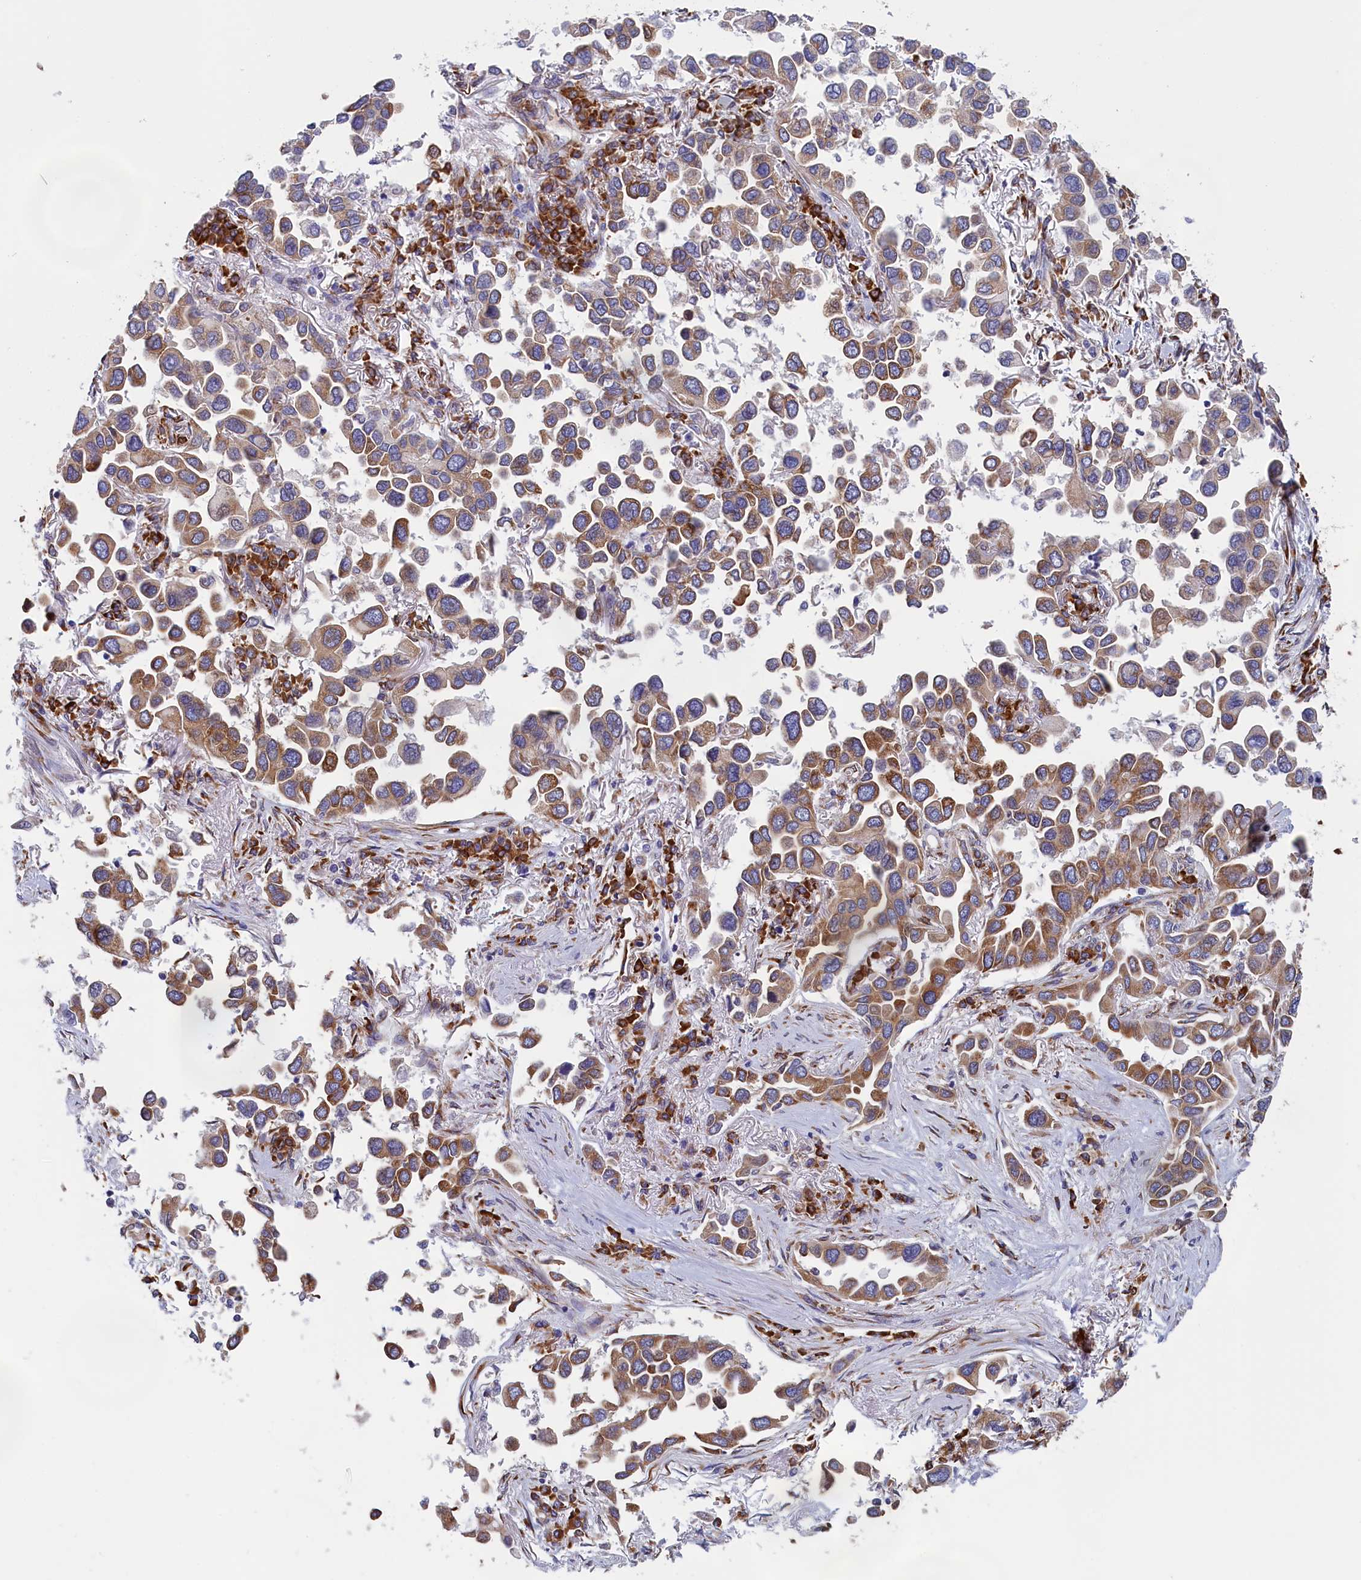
{"staining": {"intensity": "moderate", "quantity": ">75%", "location": "cytoplasmic/membranous"}, "tissue": "lung cancer", "cell_type": "Tumor cells", "image_type": "cancer", "snomed": [{"axis": "morphology", "description": "Adenocarcinoma, NOS"}, {"axis": "topography", "description": "Lung"}], "caption": "Lung cancer (adenocarcinoma) stained for a protein (brown) demonstrates moderate cytoplasmic/membranous positive staining in approximately >75% of tumor cells.", "gene": "CCDC68", "patient": {"sex": "female", "age": 76}}